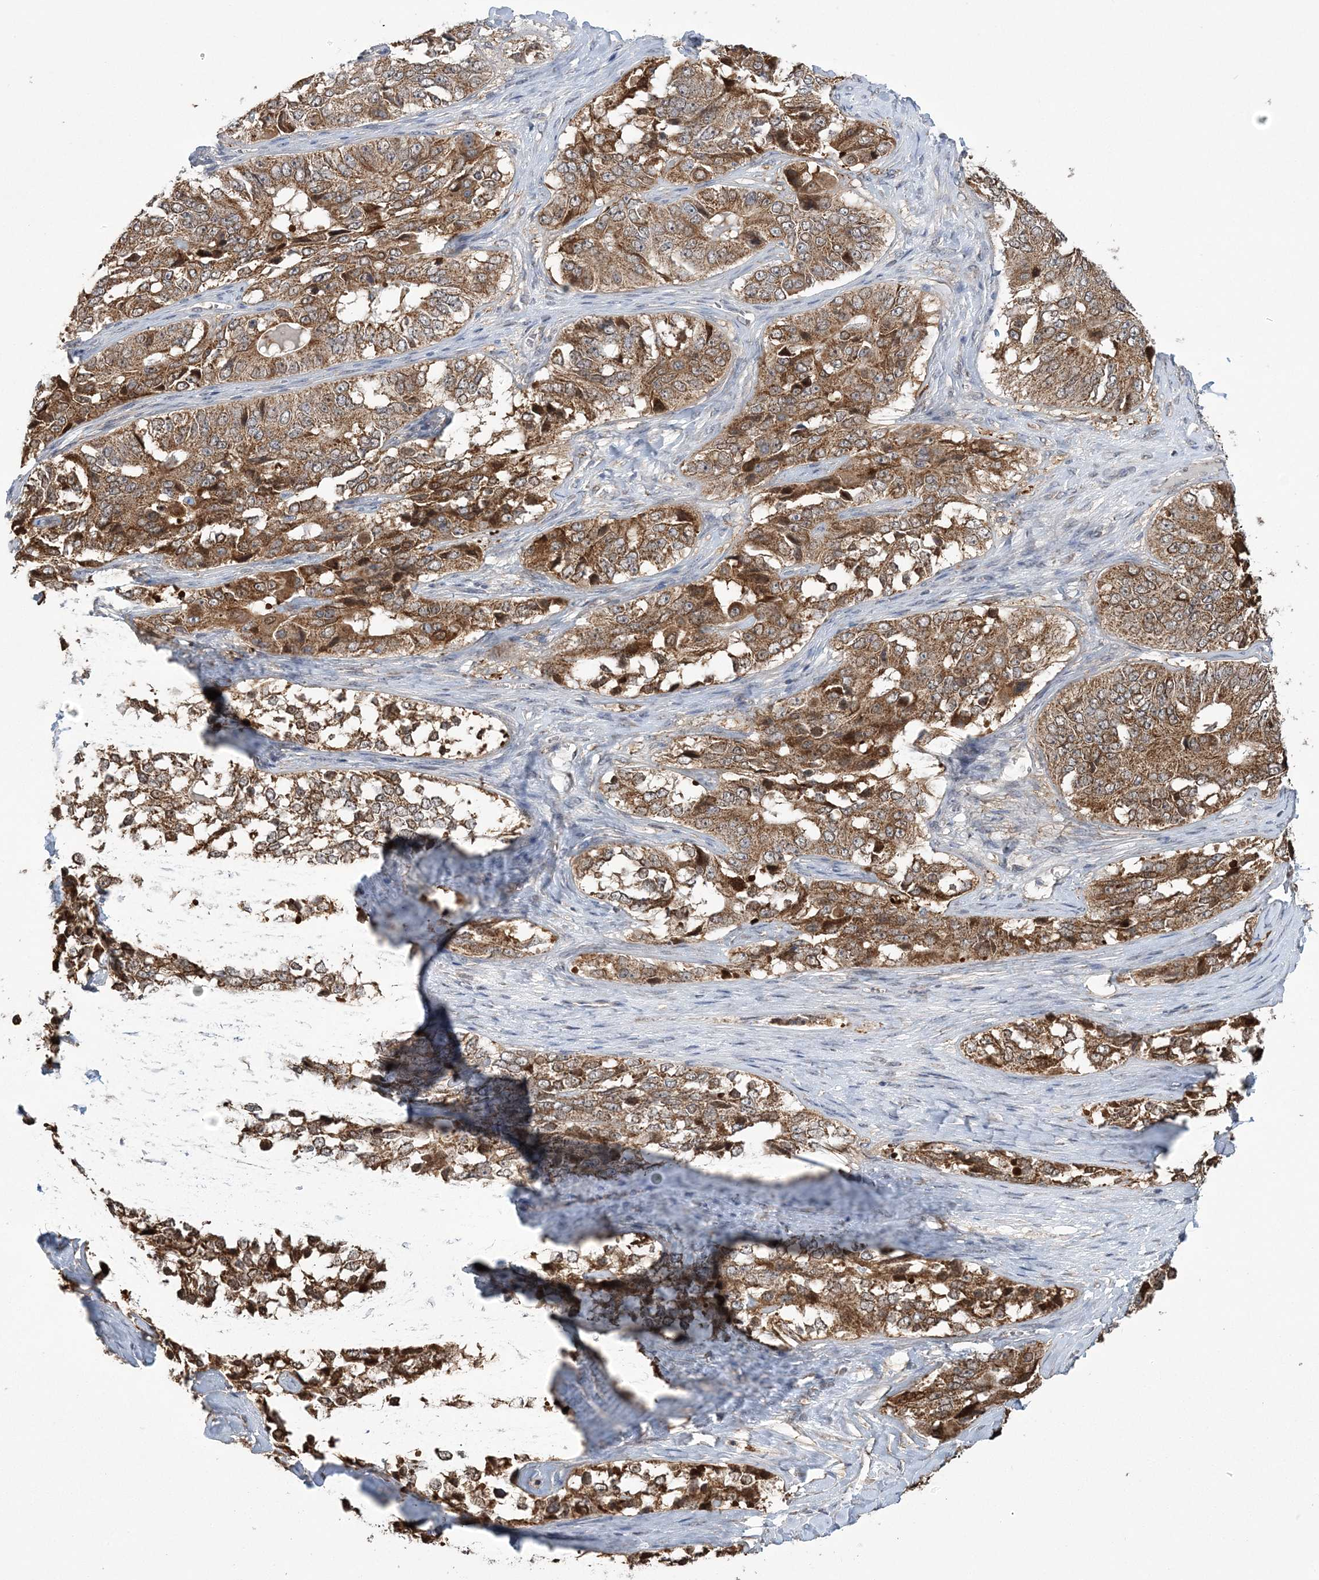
{"staining": {"intensity": "moderate", "quantity": ">75%", "location": "cytoplasmic/membranous"}, "tissue": "ovarian cancer", "cell_type": "Tumor cells", "image_type": "cancer", "snomed": [{"axis": "morphology", "description": "Carcinoma, endometroid"}, {"axis": "topography", "description": "Ovary"}], "caption": "Tumor cells reveal medium levels of moderate cytoplasmic/membranous positivity in approximately >75% of cells in ovarian cancer (endometroid carcinoma). (DAB (3,3'-diaminobenzidine) = brown stain, brightfield microscopy at high magnification).", "gene": "SLX9", "patient": {"sex": "female", "age": 51}}